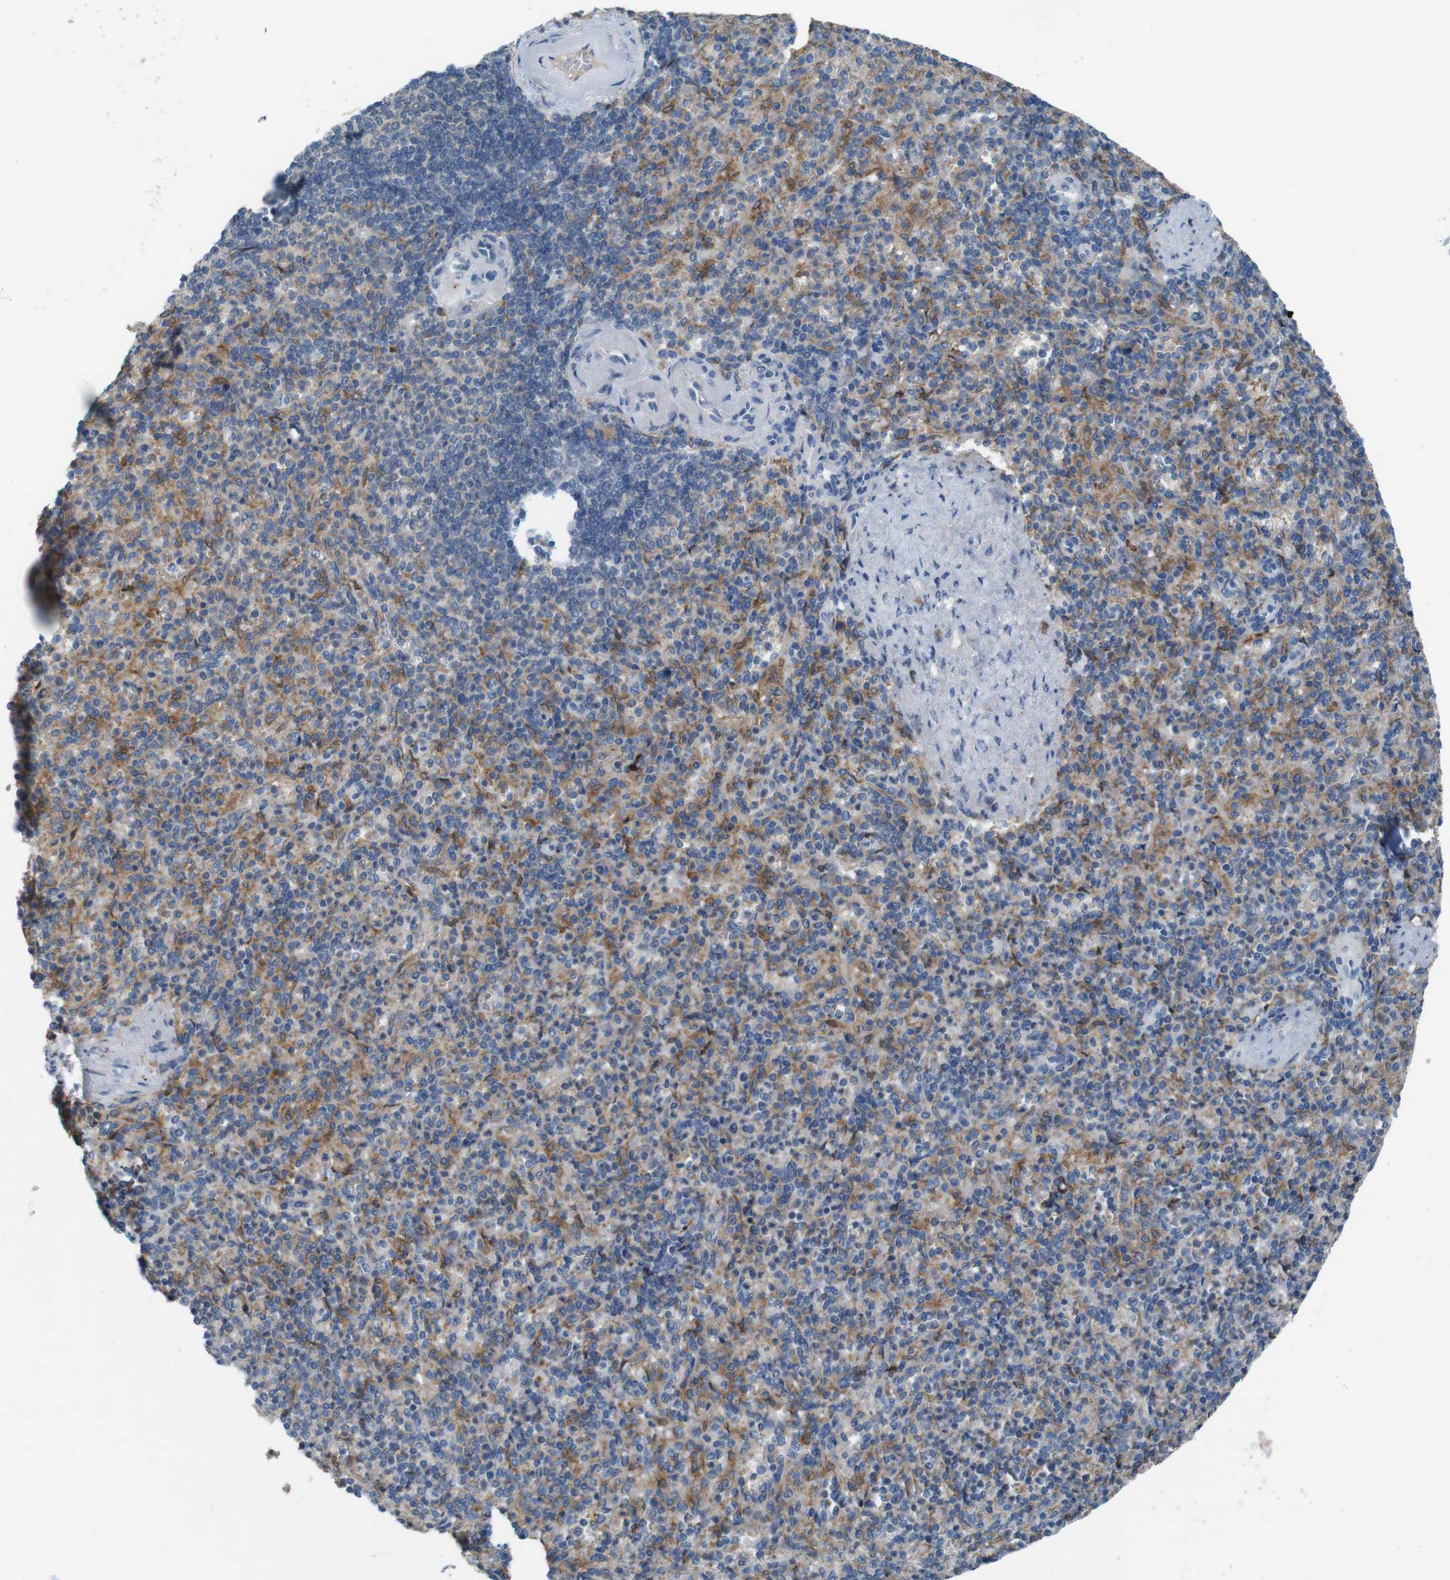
{"staining": {"intensity": "moderate", "quantity": ">75%", "location": "cytoplasmic/membranous"}, "tissue": "spleen", "cell_type": "Cells in red pulp", "image_type": "normal", "snomed": [{"axis": "morphology", "description": "Normal tissue, NOS"}, {"axis": "topography", "description": "Spleen"}], "caption": "Moderate cytoplasmic/membranous positivity for a protein is present in about >75% of cells in red pulp of normal spleen using IHC.", "gene": "MOGAT3", "patient": {"sex": "female", "age": 74}}